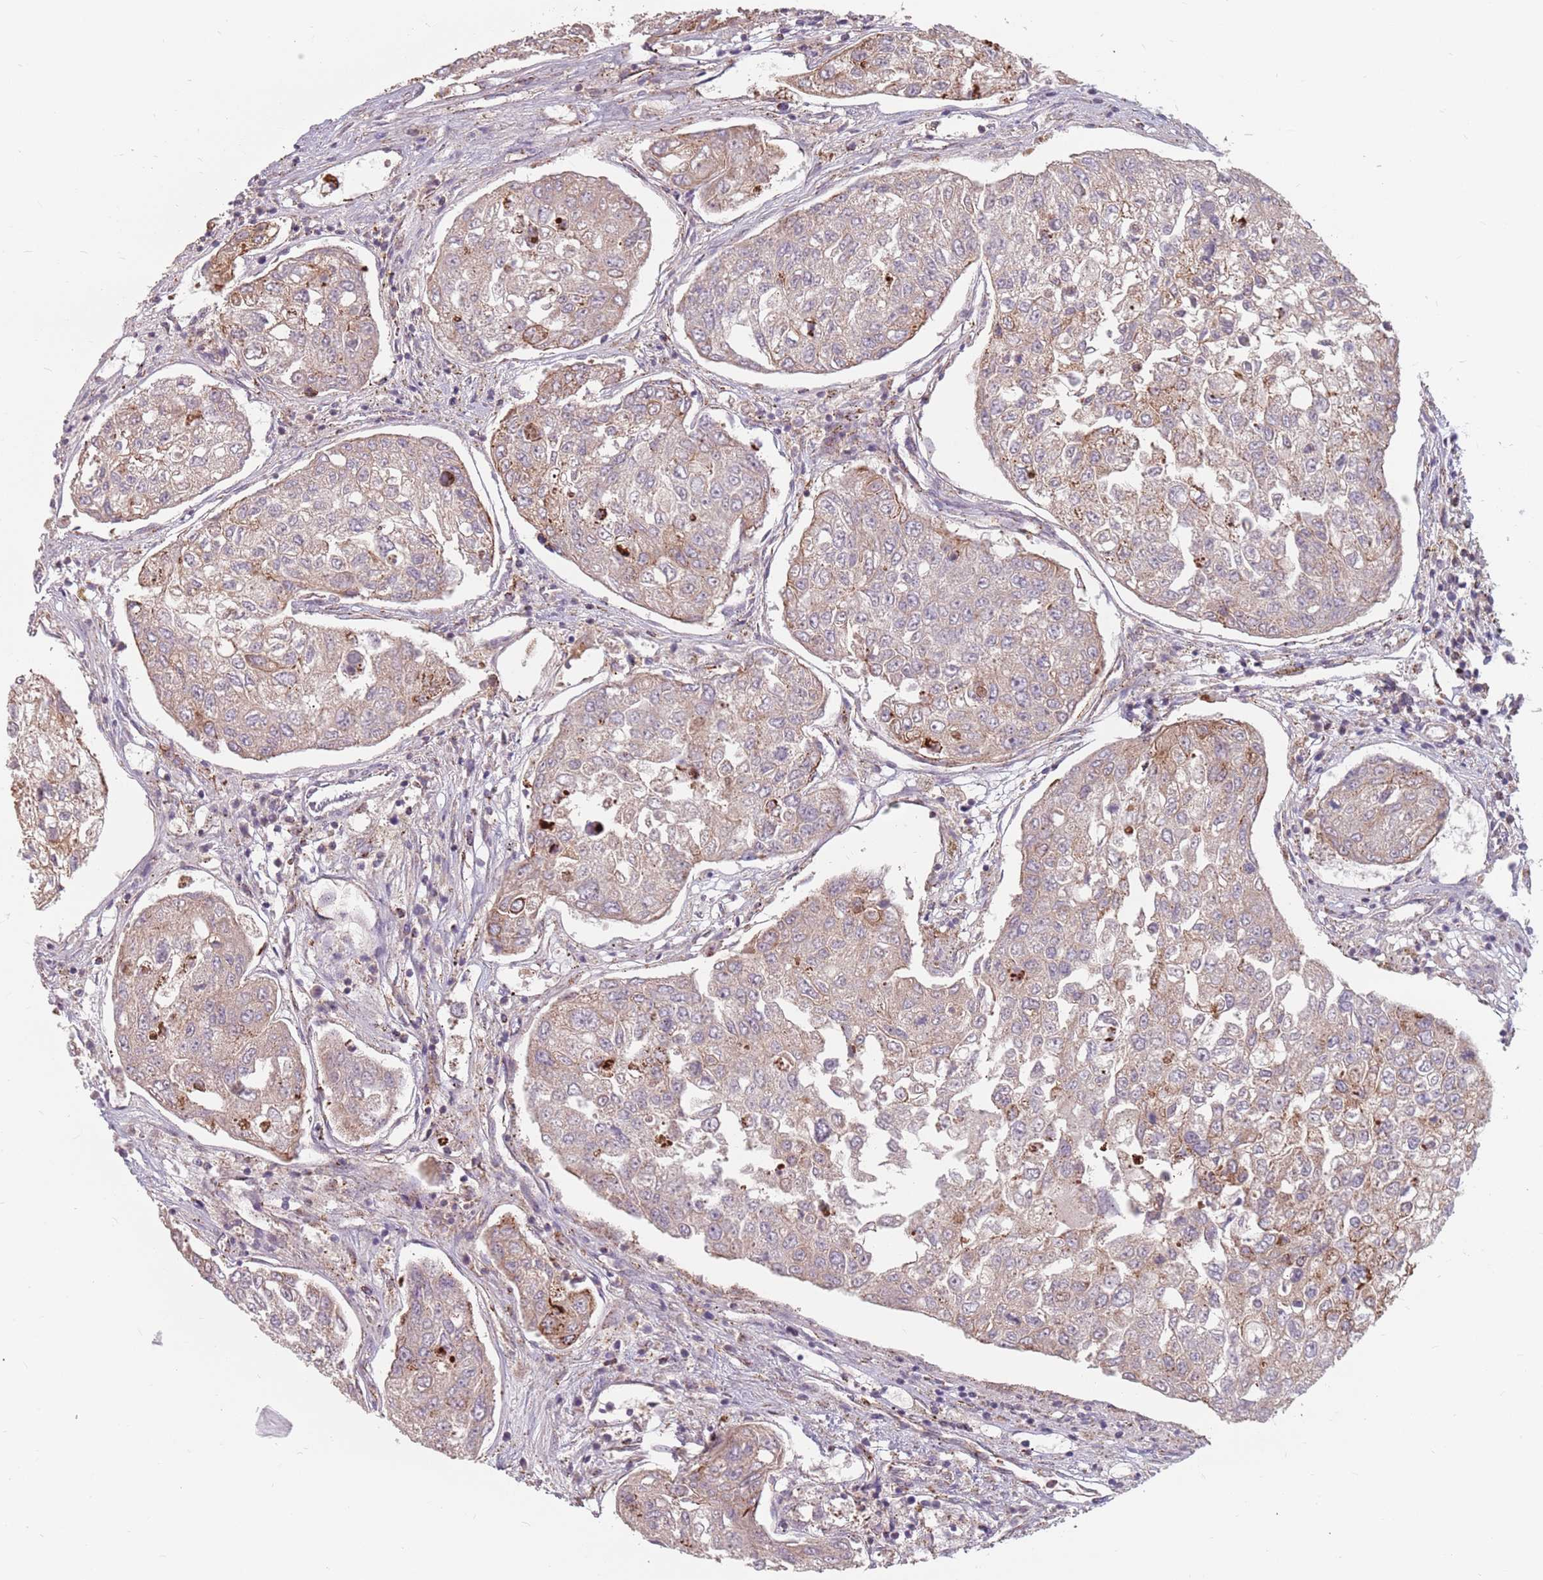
{"staining": {"intensity": "weak", "quantity": "<25%", "location": "cytoplasmic/membranous"}, "tissue": "urothelial cancer", "cell_type": "Tumor cells", "image_type": "cancer", "snomed": [{"axis": "morphology", "description": "Urothelial carcinoma, High grade"}, {"axis": "topography", "description": "Lymph node"}, {"axis": "topography", "description": "Urinary bladder"}], "caption": "An IHC micrograph of urothelial carcinoma (high-grade) is shown. There is no staining in tumor cells of urothelial carcinoma (high-grade). Brightfield microscopy of IHC stained with DAB (brown) and hematoxylin (blue), captured at high magnification.", "gene": "ADAL", "patient": {"sex": "male", "age": 51}}